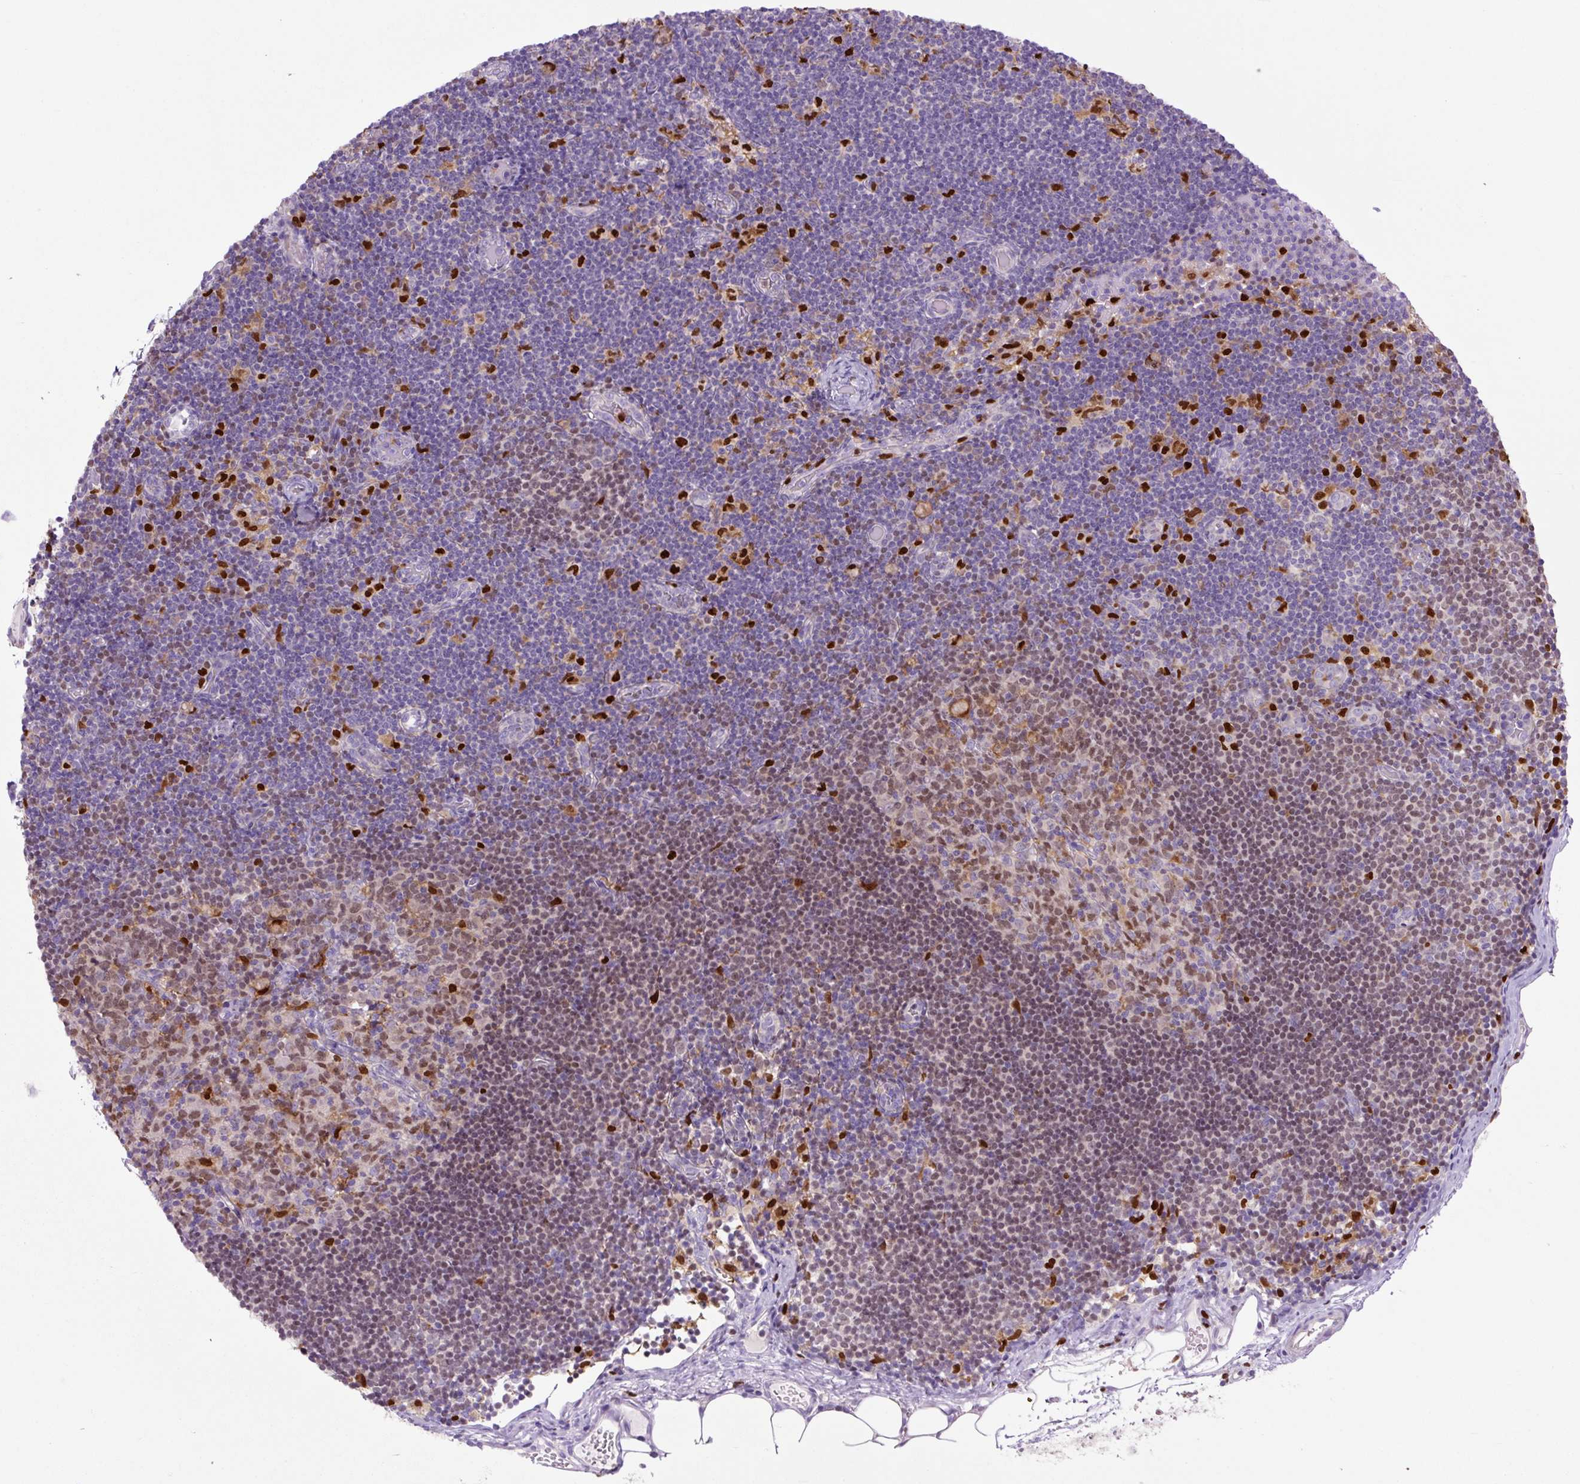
{"staining": {"intensity": "moderate", "quantity": "25%-75%", "location": "nuclear"}, "tissue": "lymph node", "cell_type": "Germinal center cells", "image_type": "normal", "snomed": [{"axis": "morphology", "description": "Normal tissue, NOS"}, {"axis": "topography", "description": "Lymph node"}], "caption": "Protein staining displays moderate nuclear positivity in approximately 25%-75% of germinal center cells in unremarkable lymph node.", "gene": "SPI1", "patient": {"sex": "female", "age": 31}}